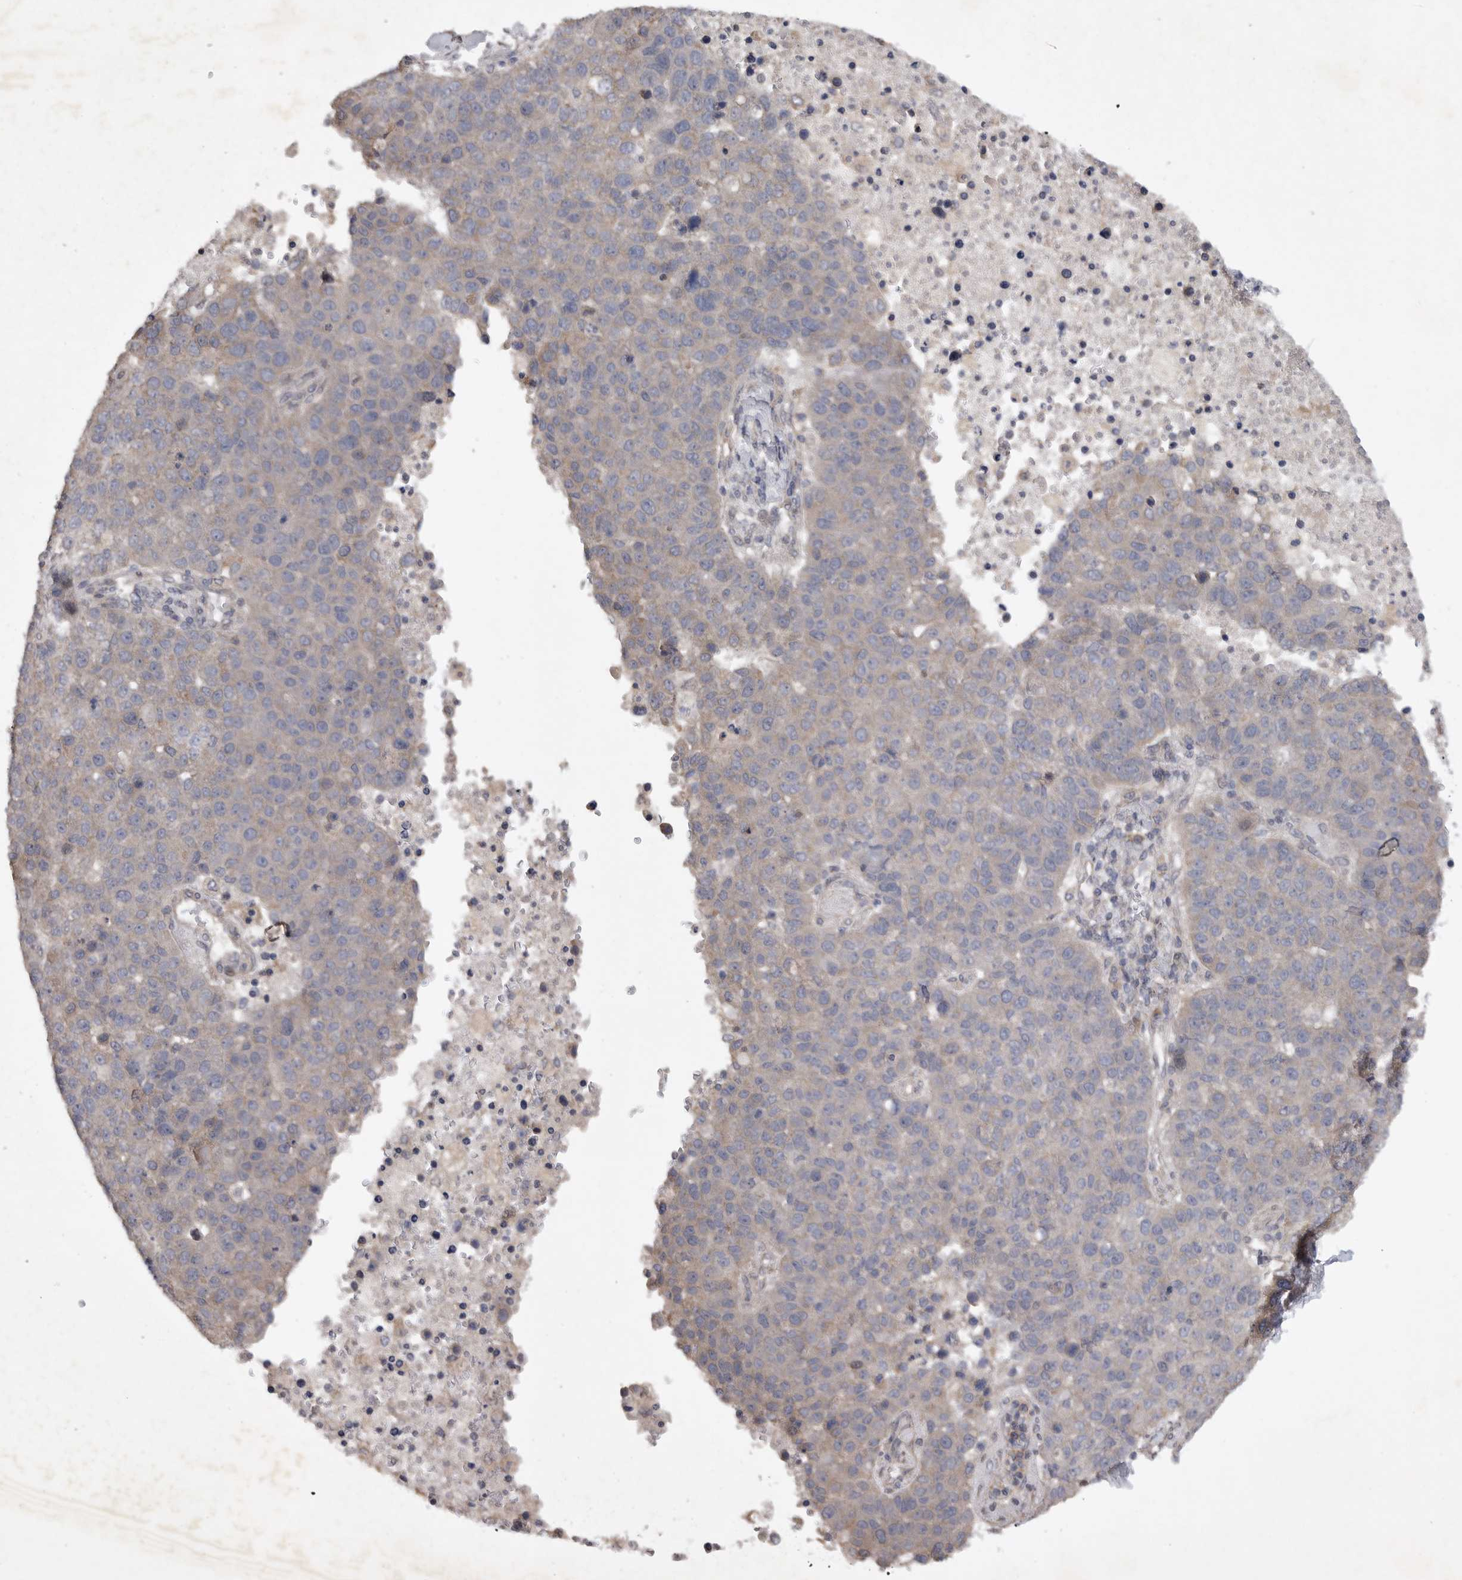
{"staining": {"intensity": "weak", "quantity": "<25%", "location": "cytoplasmic/membranous"}, "tissue": "pancreatic cancer", "cell_type": "Tumor cells", "image_type": "cancer", "snomed": [{"axis": "morphology", "description": "Adenocarcinoma, NOS"}, {"axis": "topography", "description": "Pancreas"}], "caption": "High magnification brightfield microscopy of pancreatic cancer stained with DAB (brown) and counterstained with hematoxylin (blue): tumor cells show no significant staining.", "gene": "EDEM3", "patient": {"sex": "female", "age": 61}}